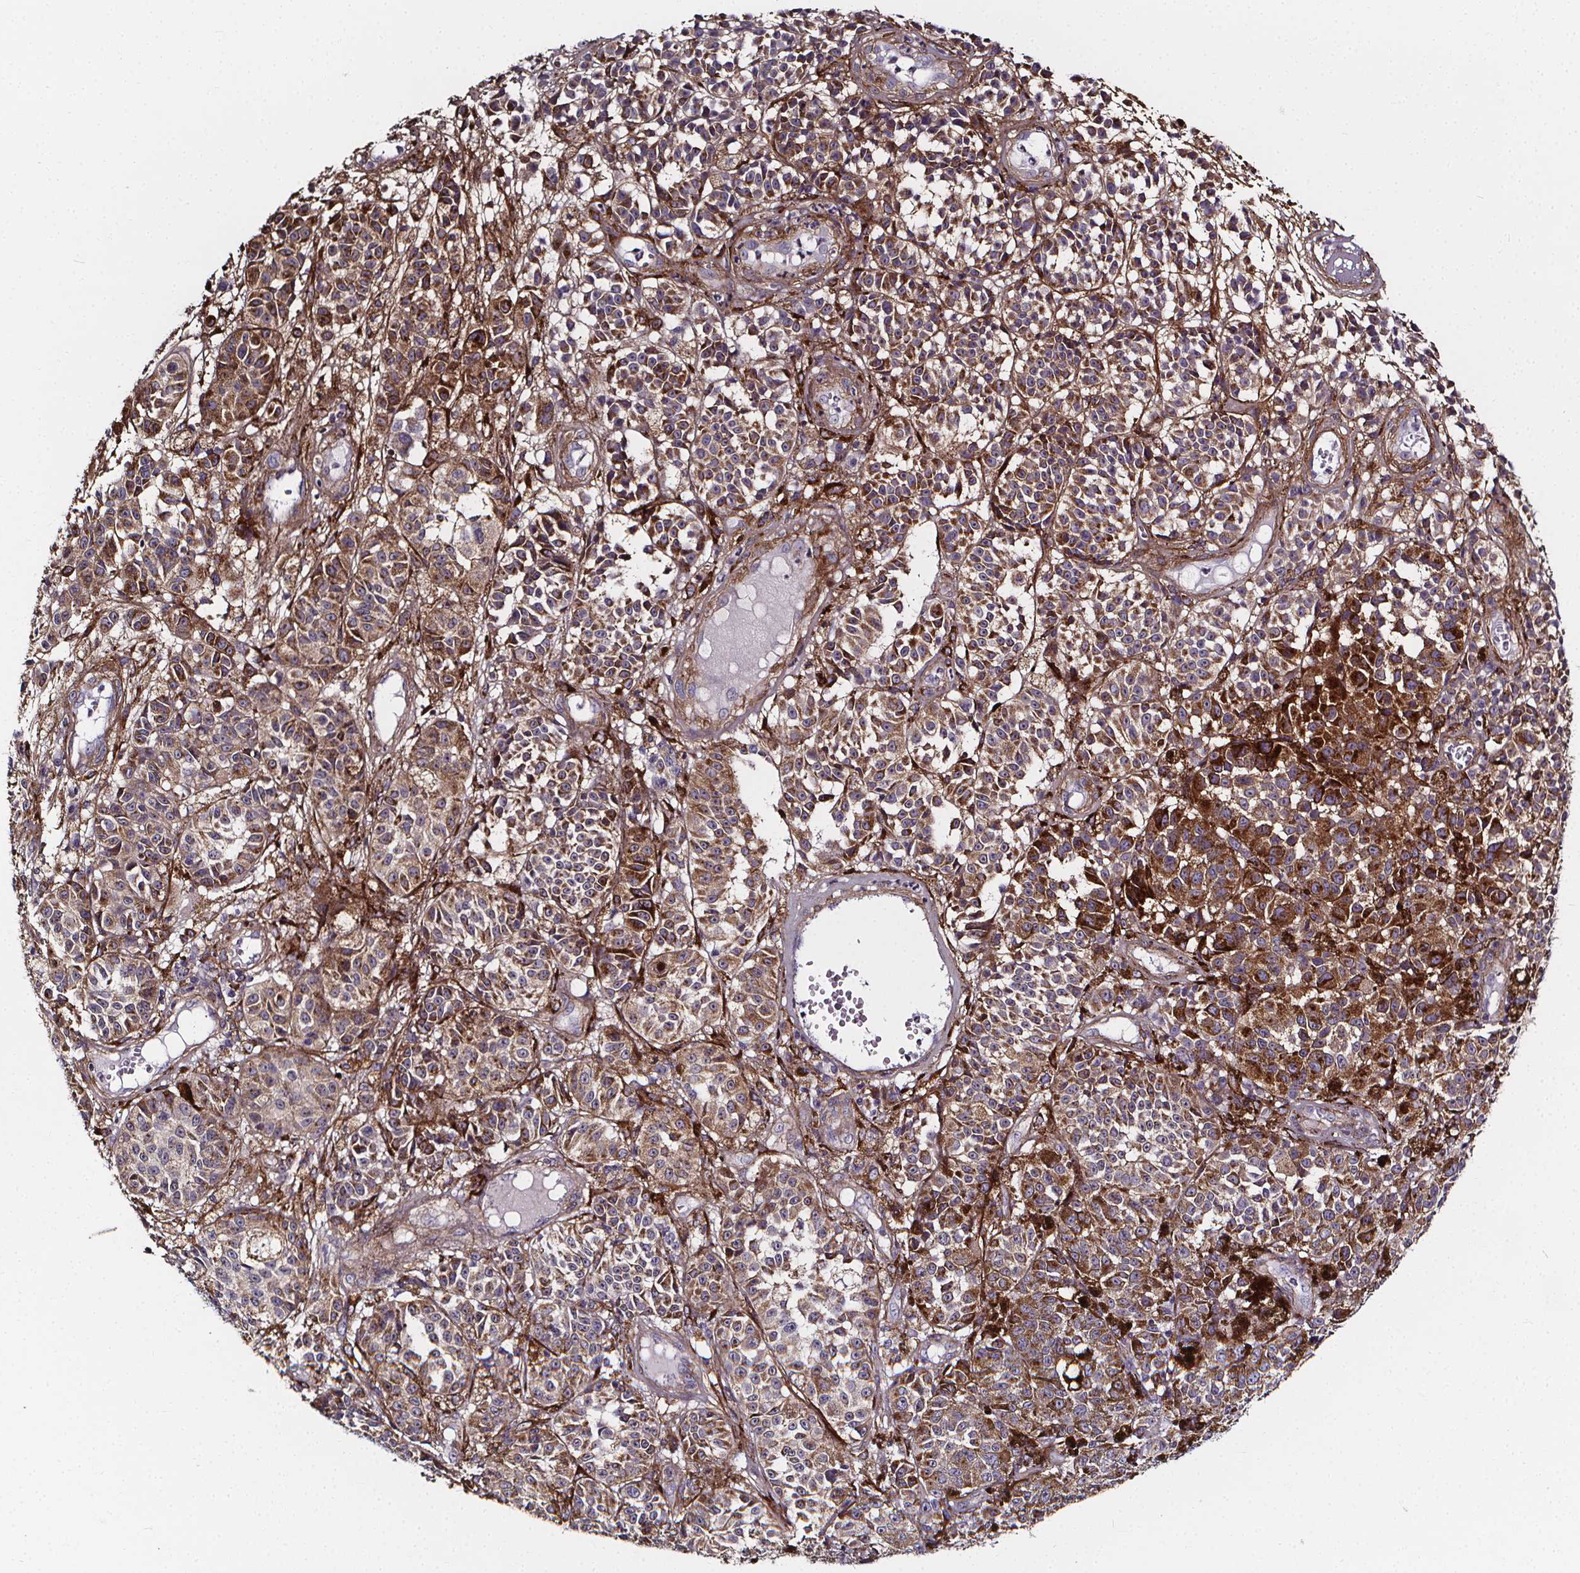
{"staining": {"intensity": "weak", "quantity": ">75%", "location": "cytoplasmic/membranous"}, "tissue": "melanoma", "cell_type": "Tumor cells", "image_type": "cancer", "snomed": [{"axis": "morphology", "description": "Malignant melanoma, NOS"}, {"axis": "topography", "description": "Skin"}], "caption": "Protein staining of malignant melanoma tissue reveals weak cytoplasmic/membranous expression in approximately >75% of tumor cells. The staining was performed using DAB, with brown indicating positive protein expression. Nuclei are stained blue with hematoxylin.", "gene": "AEBP1", "patient": {"sex": "female", "age": 58}}